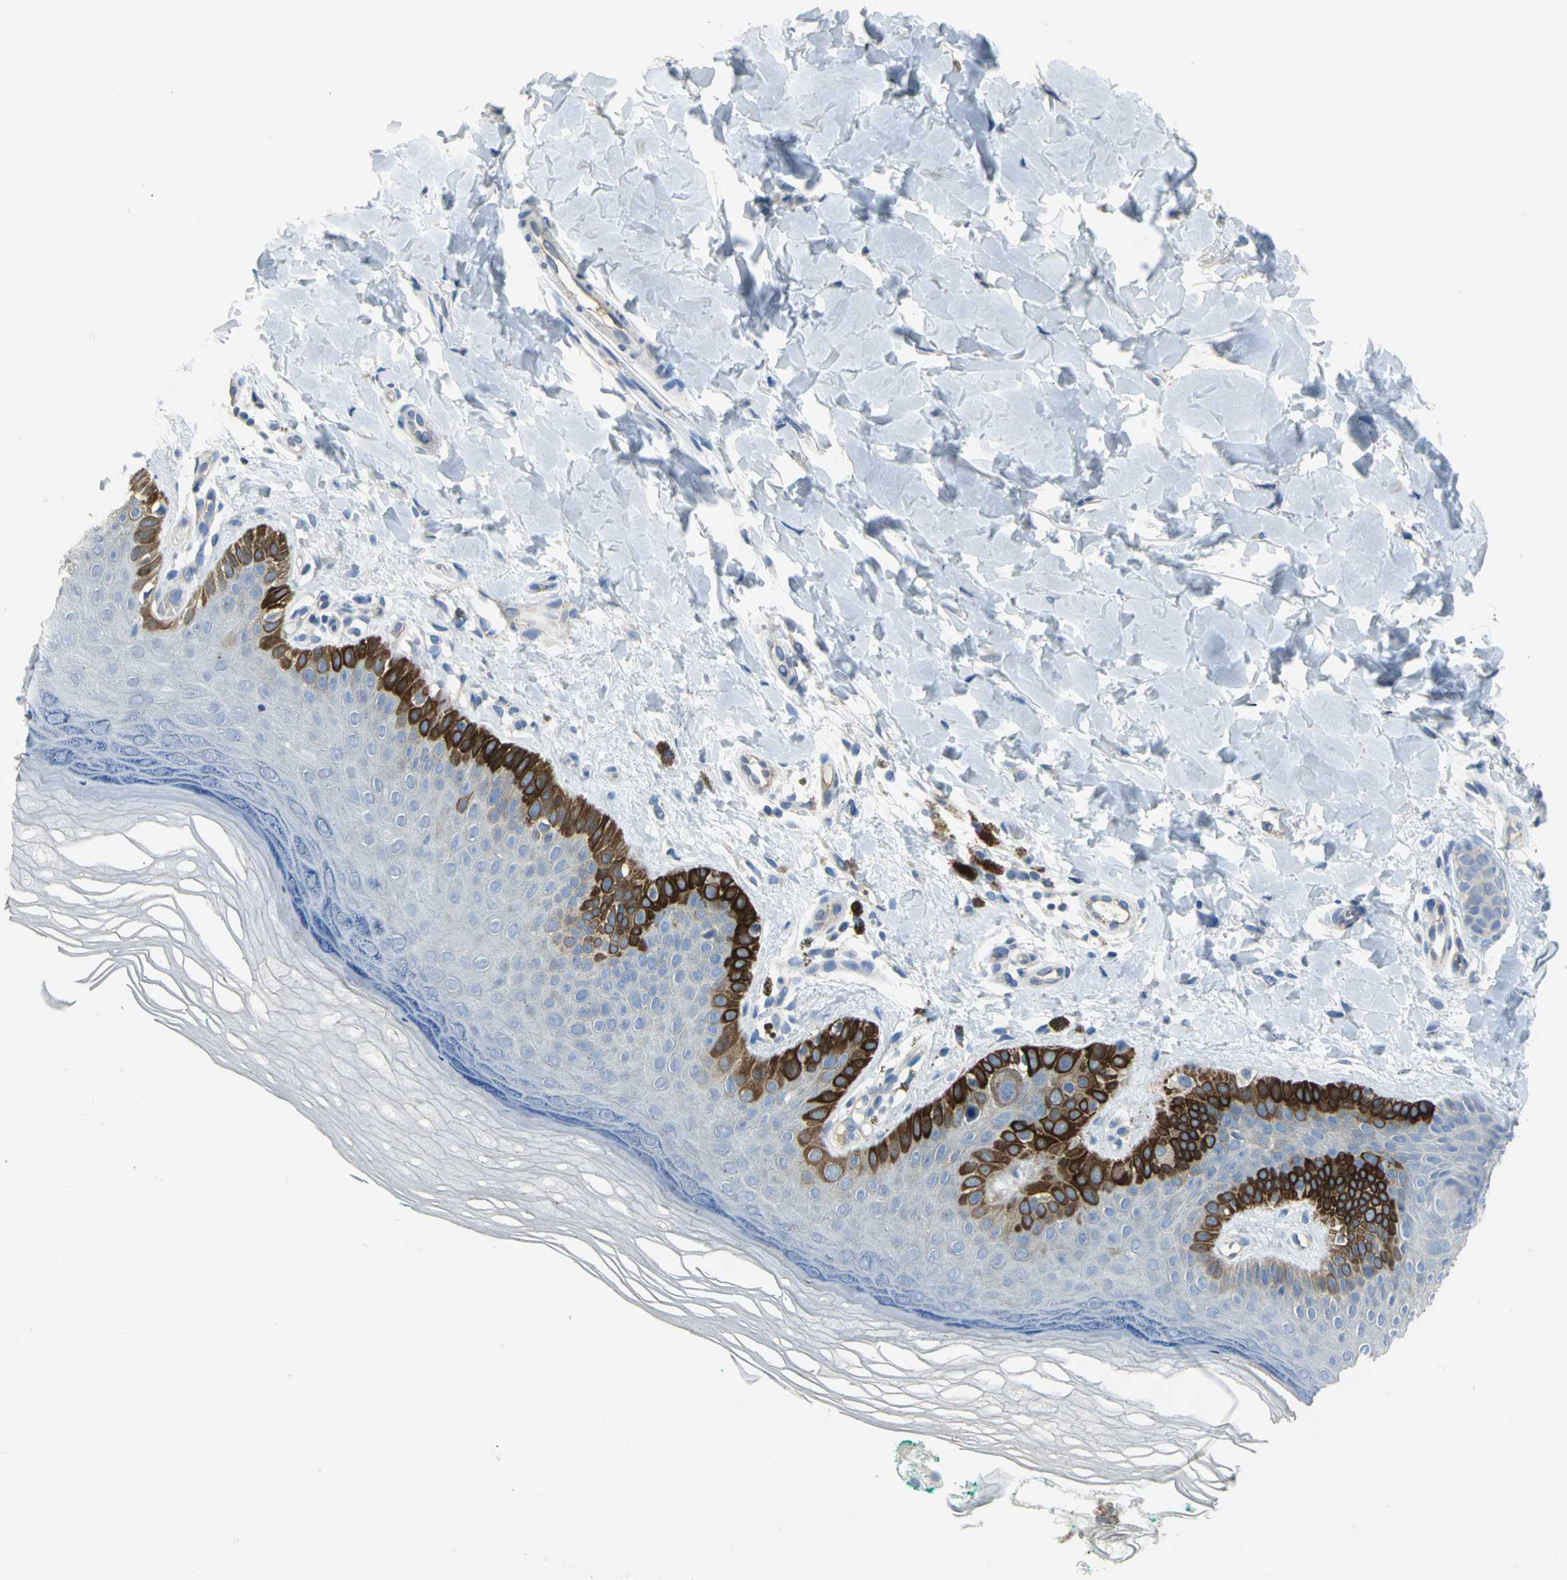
{"staining": {"intensity": "weak", "quantity": ">75%", "location": "cytoplasmic/membranous"}, "tissue": "skin", "cell_type": "Fibroblasts", "image_type": "normal", "snomed": [{"axis": "morphology", "description": "Normal tissue, NOS"}, {"axis": "topography", "description": "Skin"}], "caption": "IHC staining of unremarkable skin, which demonstrates low levels of weak cytoplasmic/membranous positivity in about >75% of fibroblasts indicating weak cytoplasmic/membranous protein staining. The staining was performed using DAB (brown) for protein detection and nuclei were counterstained in hematoxylin (blue).", "gene": "HTR1F", "patient": {"sex": "male", "age": 26}}